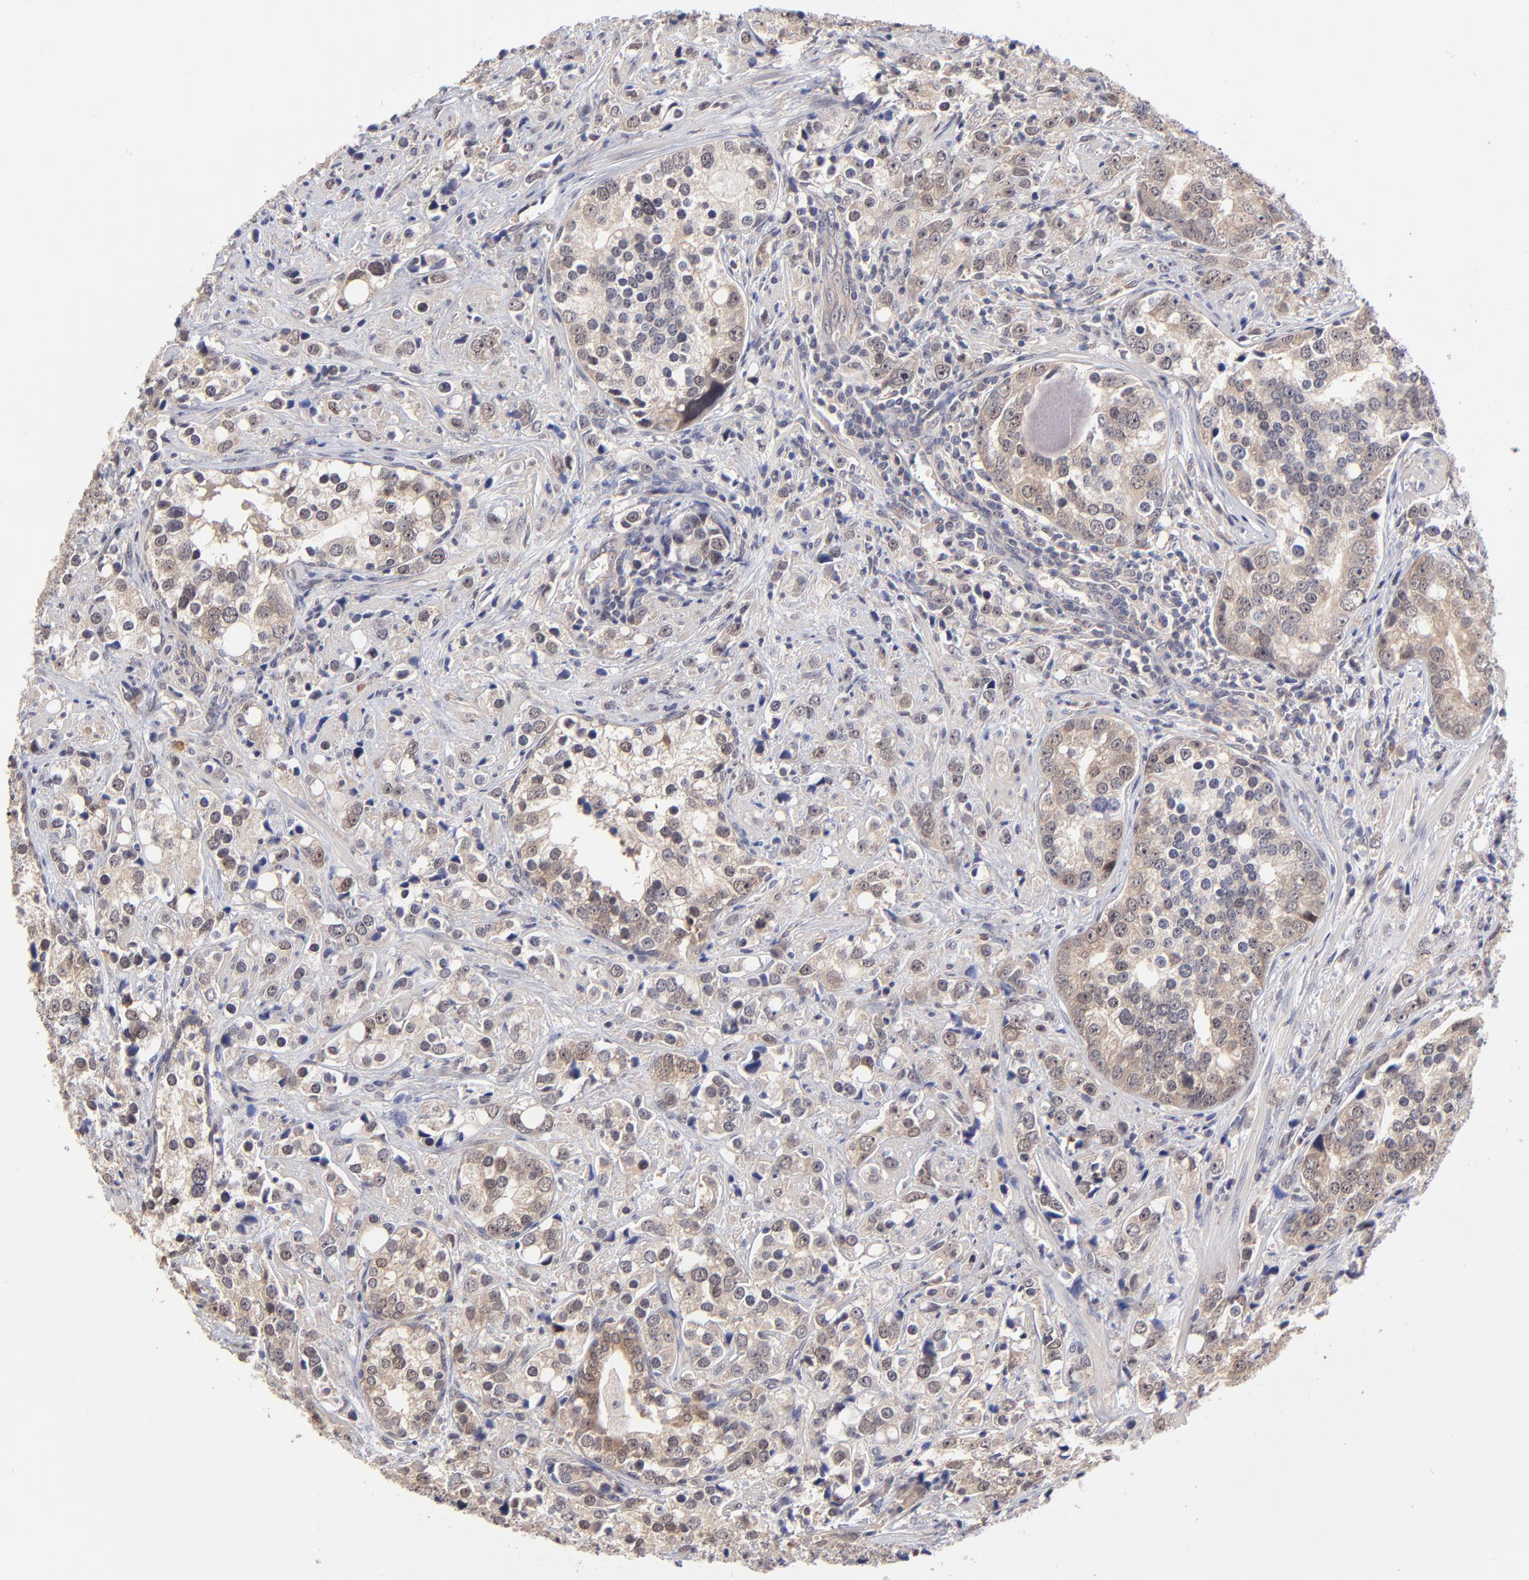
{"staining": {"intensity": "weak", "quantity": ">75%", "location": "cytoplasmic/membranous"}, "tissue": "prostate cancer", "cell_type": "Tumor cells", "image_type": "cancer", "snomed": [{"axis": "morphology", "description": "Adenocarcinoma, High grade"}, {"axis": "topography", "description": "Prostate"}], "caption": "A high-resolution histopathology image shows IHC staining of prostate adenocarcinoma (high-grade), which demonstrates weak cytoplasmic/membranous positivity in approximately >75% of tumor cells. (DAB IHC with brightfield microscopy, high magnification).", "gene": "UBE2E3", "patient": {"sex": "male", "age": 71}}